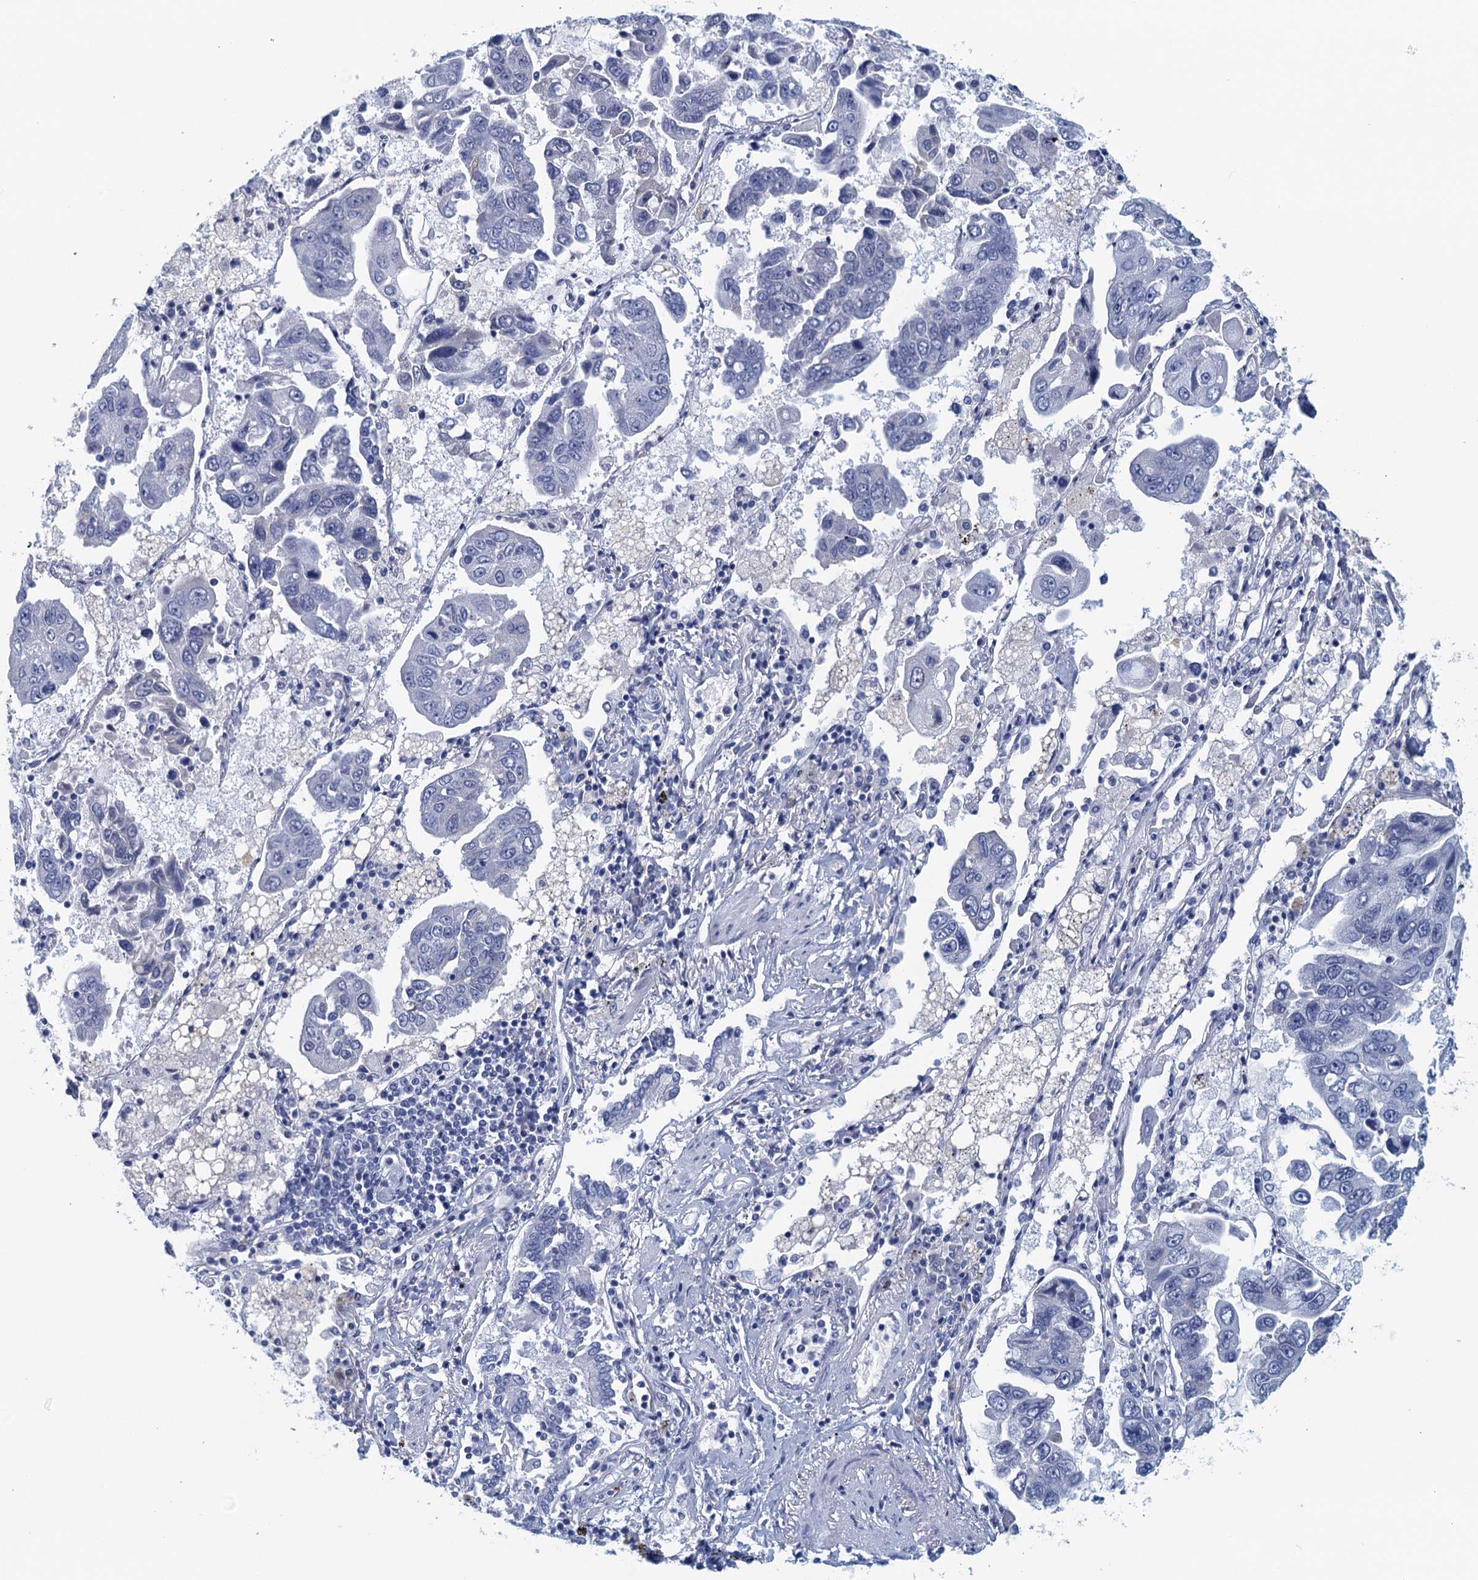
{"staining": {"intensity": "negative", "quantity": "none", "location": "none"}, "tissue": "lung cancer", "cell_type": "Tumor cells", "image_type": "cancer", "snomed": [{"axis": "morphology", "description": "Adenocarcinoma, NOS"}, {"axis": "topography", "description": "Lung"}], "caption": "Immunohistochemical staining of human lung cancer (adenocarcinoma) shows no significant positivity in tumor cells.", "gene": "CYP51A1", "patient": {"sex": "male", "age": 64}}